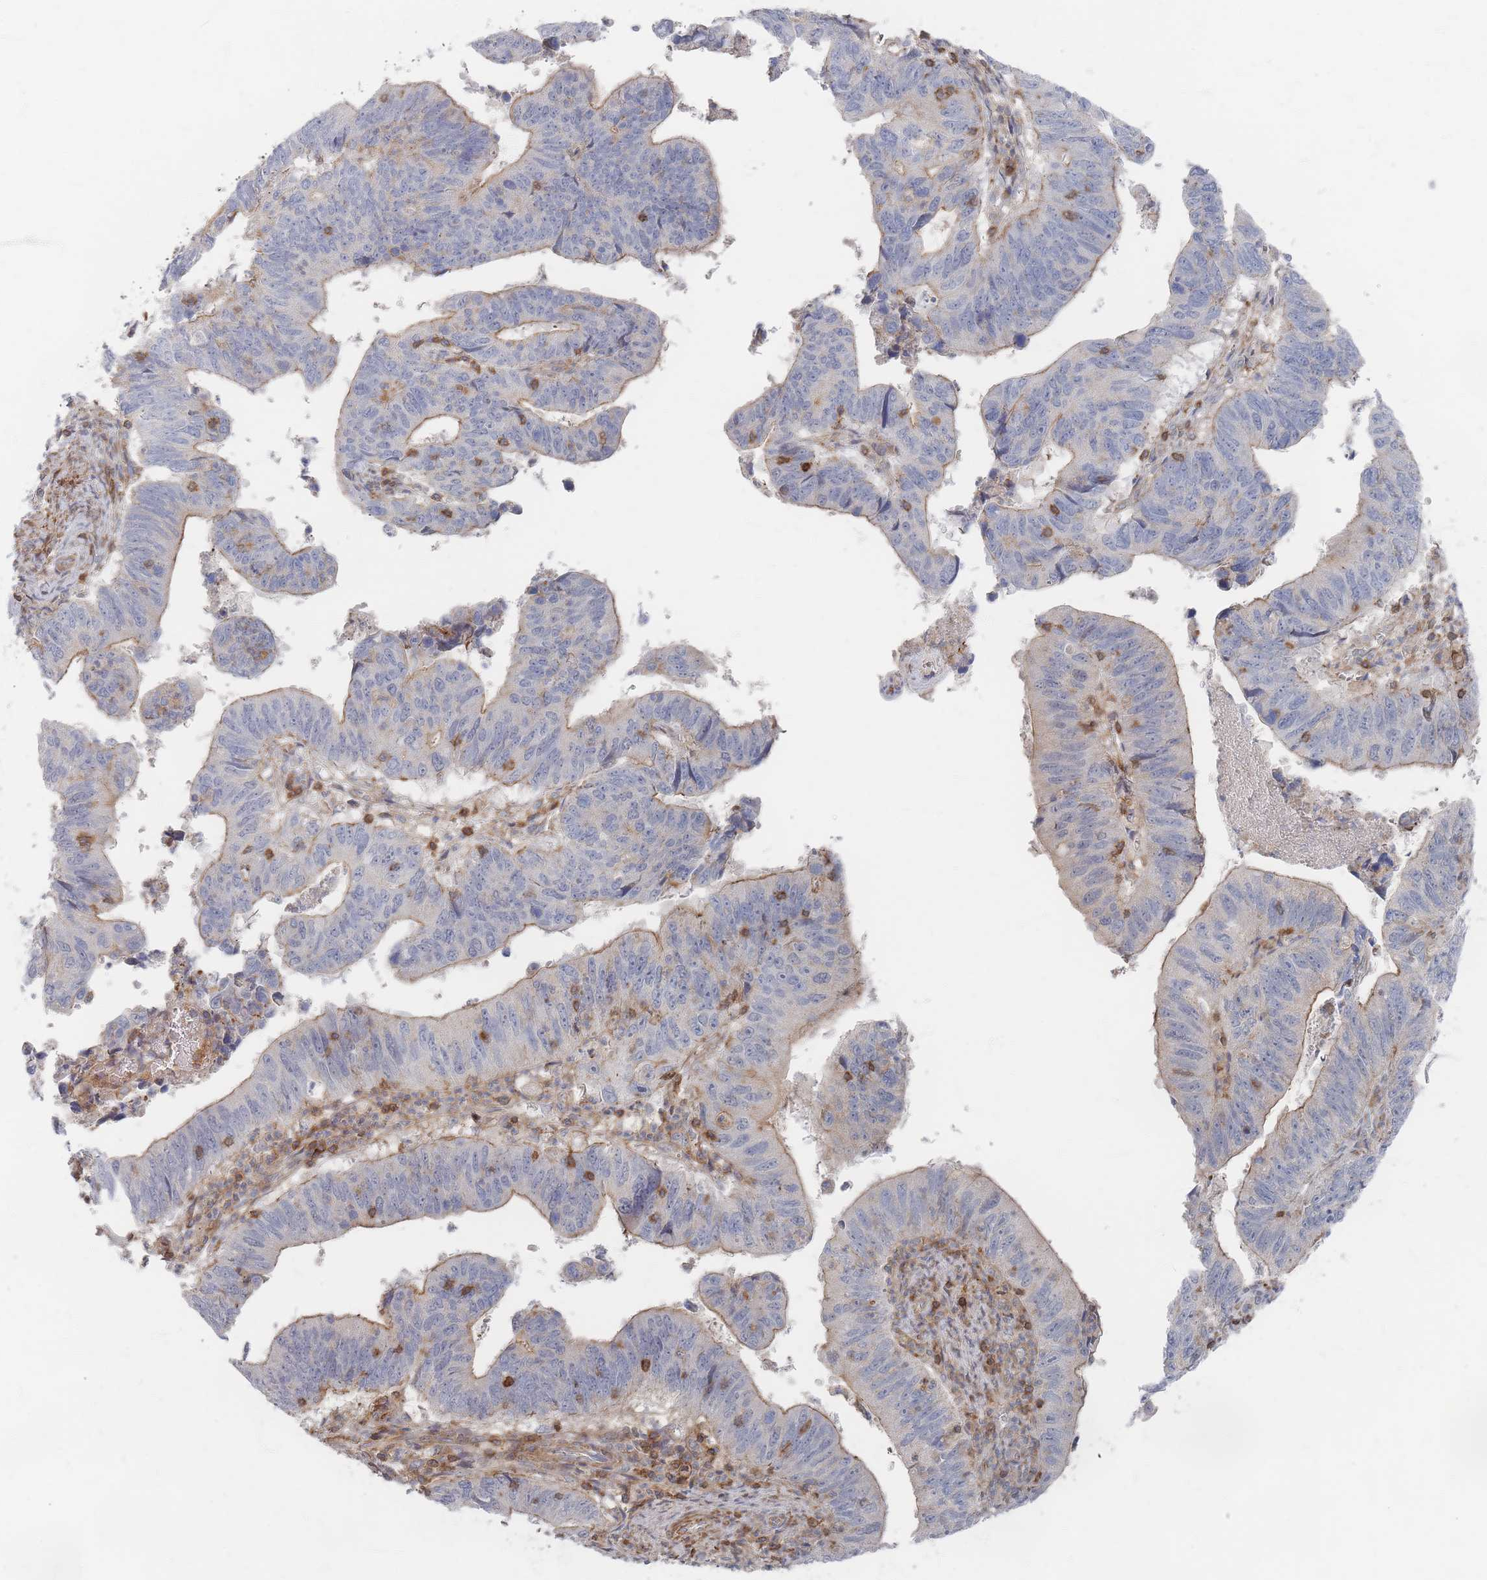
{"staining": {"intensity": "weak", "quantity": "25%-75%", "location": "cytoplasmic/membranous"}, "tissue": "stomach cancer", "cell_type": "Tumor cells", "image_type": "cancer", "snomed": [{"axis": "morphology", "description": "Adenocarcinoma, NOS"}, {"axis": "topography", "description": "Stomach"}], "caption": "A brown stain highlights weak cytoplasmic/membranous positivity of a protein in stomach adenocarcinoma tumor cells.", "gene": "ZNF852", "patient": {"sex": "male", "age": 59}}